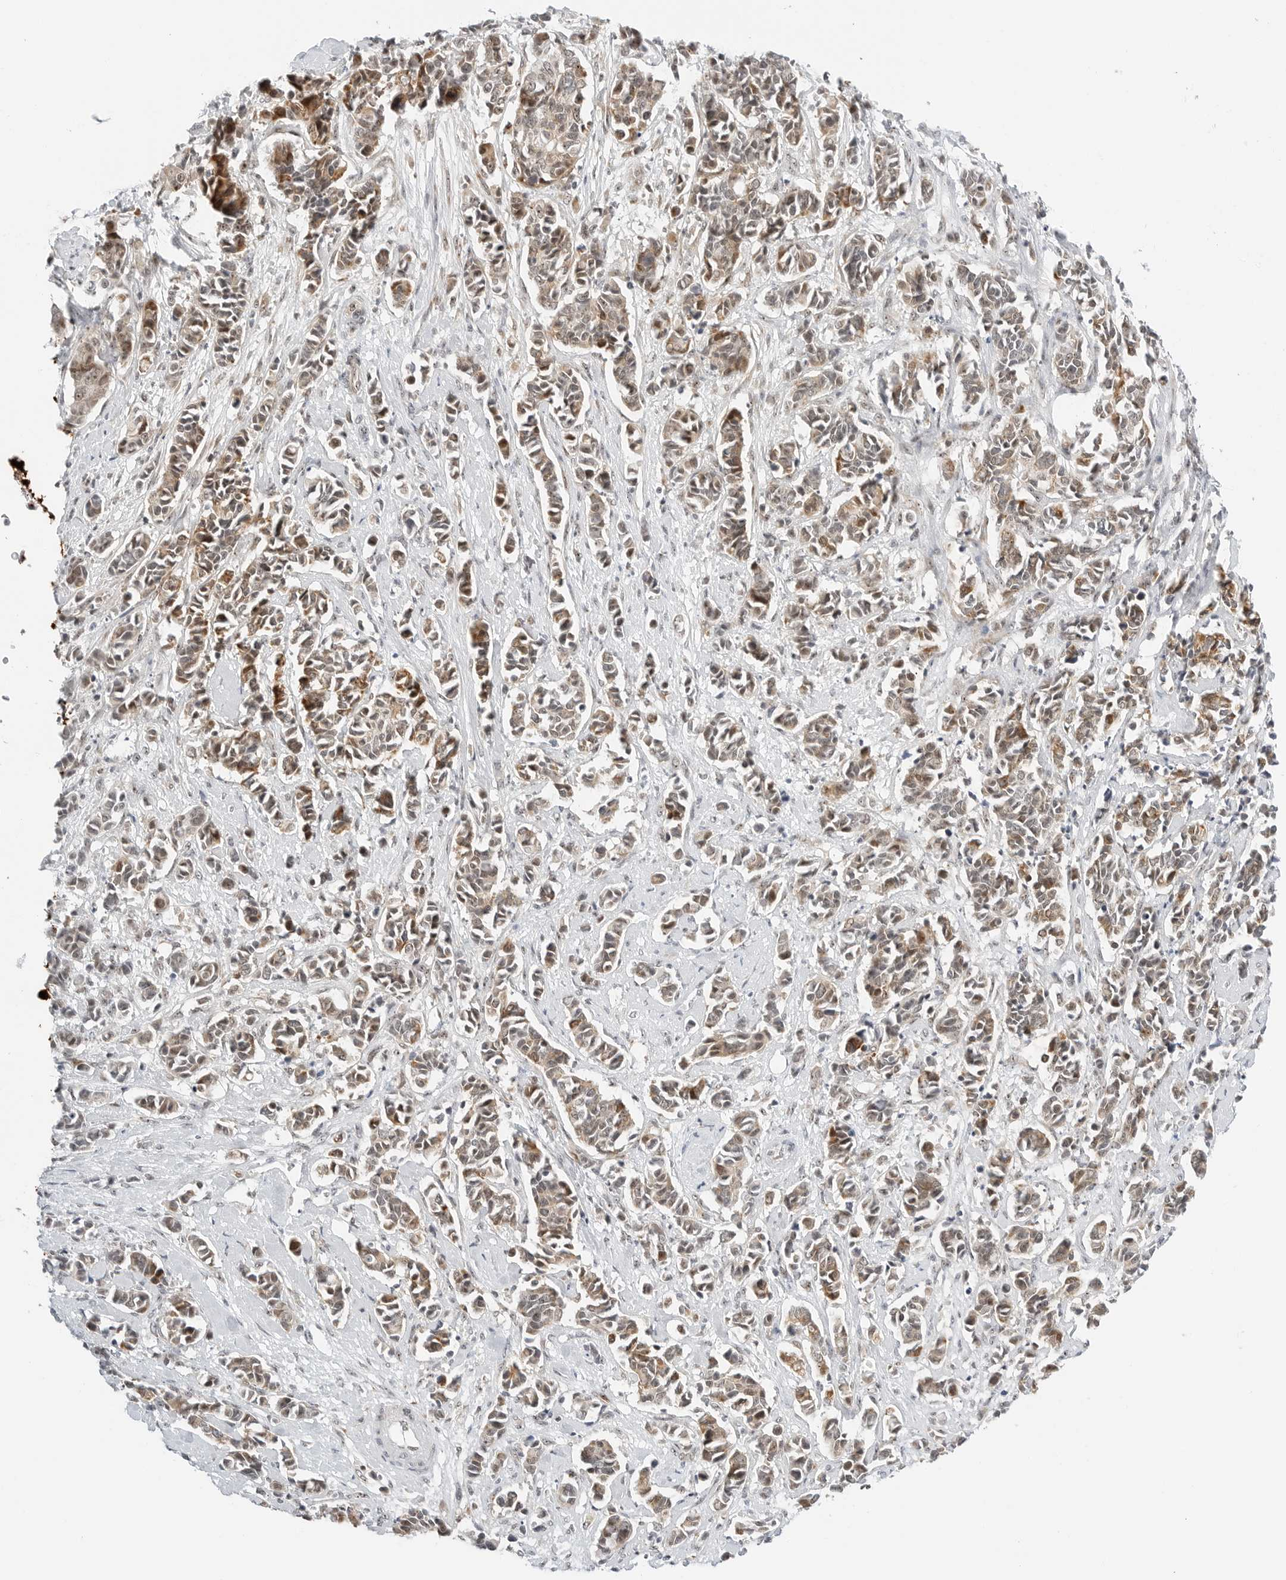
{"staining": {"intensity": "moderate", "quantity": ">75%", "location": "cytoplasmic/membranous,nuclear"}, "tissue": "cervical cancer", "cell_type": "Tumor cells", "image_type": "cancer", "snomed": [{"axis": "morphology", "description": "Normal tissue, NOS"}, {"axis": "morphology", "description": "Squamous cell carcinoma, NOS"}, {"axis": "topography", "description": "Cervix"}], "caption": "Protein staining of cervical cancer (squamous cell carcinoma) tissue shows moderate cytoplasmic/membranous and nuclear positivity in approximately >75% of tumor cells.", "gene": "RIMKLA", "patient": {"sex": "female", "age": 35}}